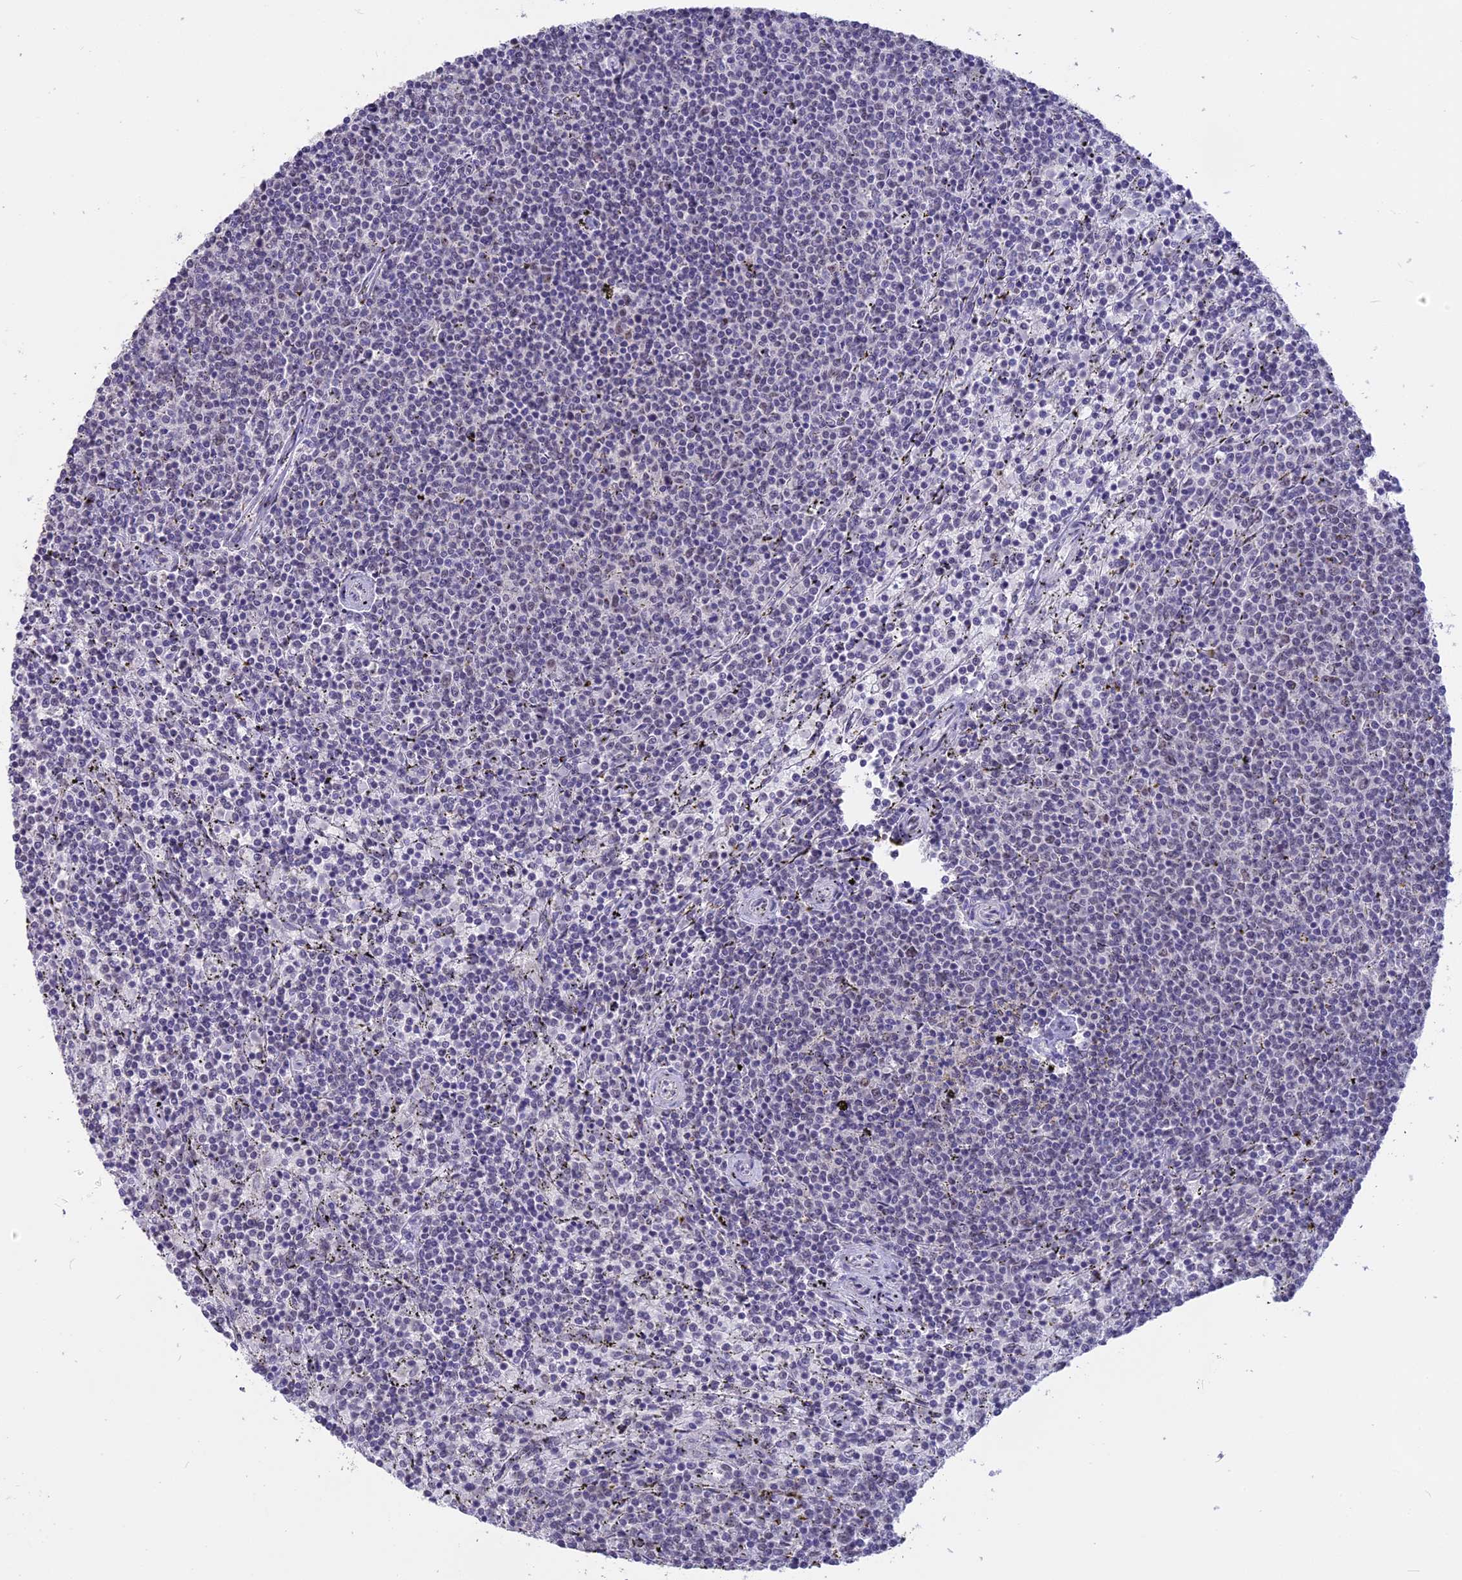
{"staining": {"intensity": "negative", "quantity": "none", "location": "none"}, "tissue": "lymphoma", "cell_type": "Tumor cells", "image_type": "cancer", "snomed": [{"axis": "morphology", "description": "Malignant lymphoma, non-Hodgkin's type, Low grade"}, {"axis": "topography", "description": "Spleen"}], "caption": "Protein analysis of malignant lymphoma, non-Hodgkin's type (low-grade) exhibits no significant expression in tumor cells.", "gene": "SETD2", "patient": {"sex": "female", "age": 50}}